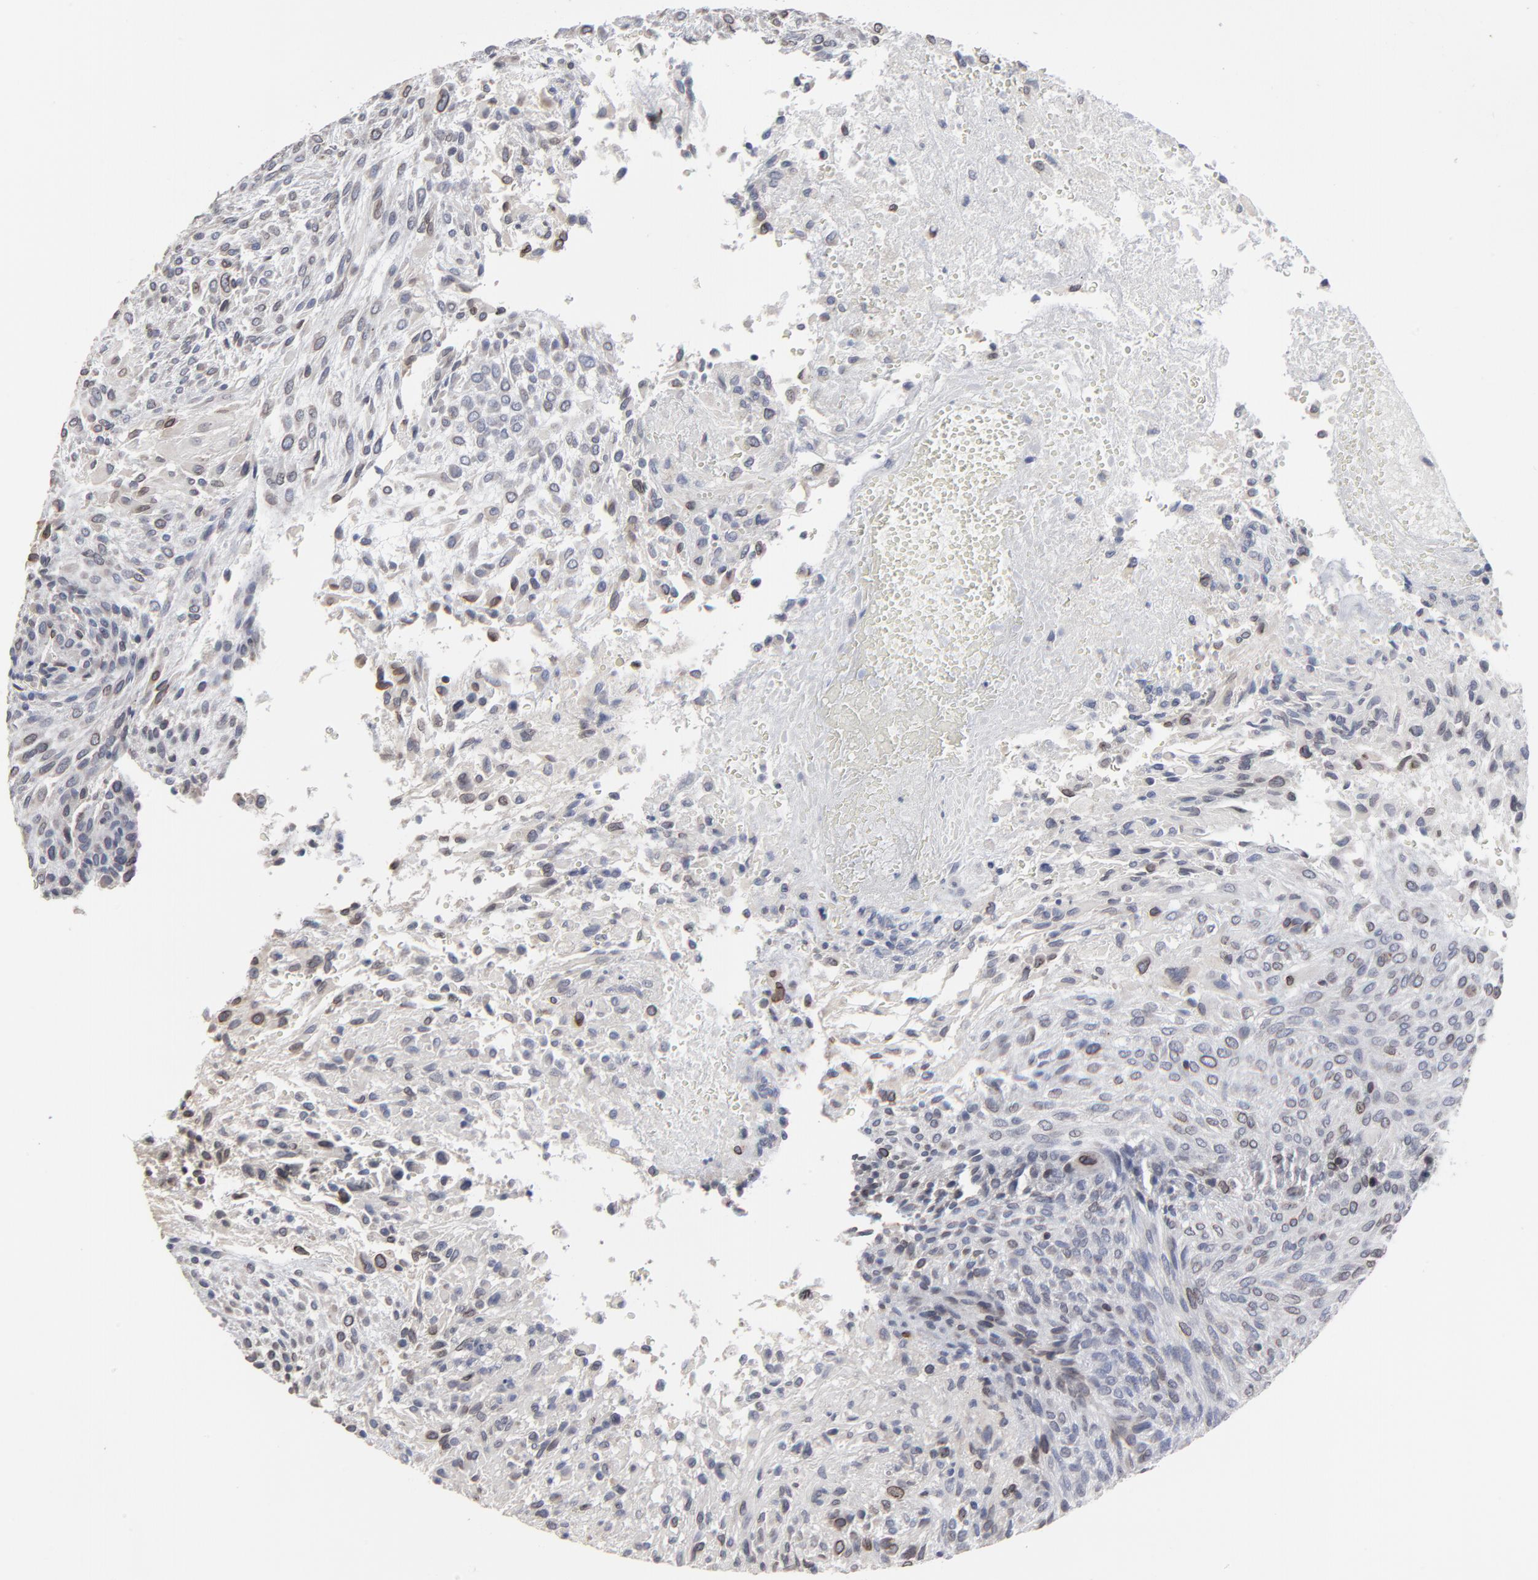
{"staining": {"intensity": "weak", "quantity": "25%-75%", "location": "cytoplasmic/membranous,nuclear"}, "tissue": "glioma", "cell_type": "Tumor cells", "image_type": "cancer", "snomed": [{"axis": "morphology", "description": "Glioma, malignant, High grade"}, {"axis": "topography", "description": "Cerebral cortex"}], "caption": "A low amount of weak cytoplasmic/membranous and nuclear expression is identified in approximately 25%-75% of tumor cells in glioma tissue. (DAB IHC, brown staining for protein, blue staining for nuclei).", "gene": "SYNE2", "patient": {"sex": "female", "age": 55}}